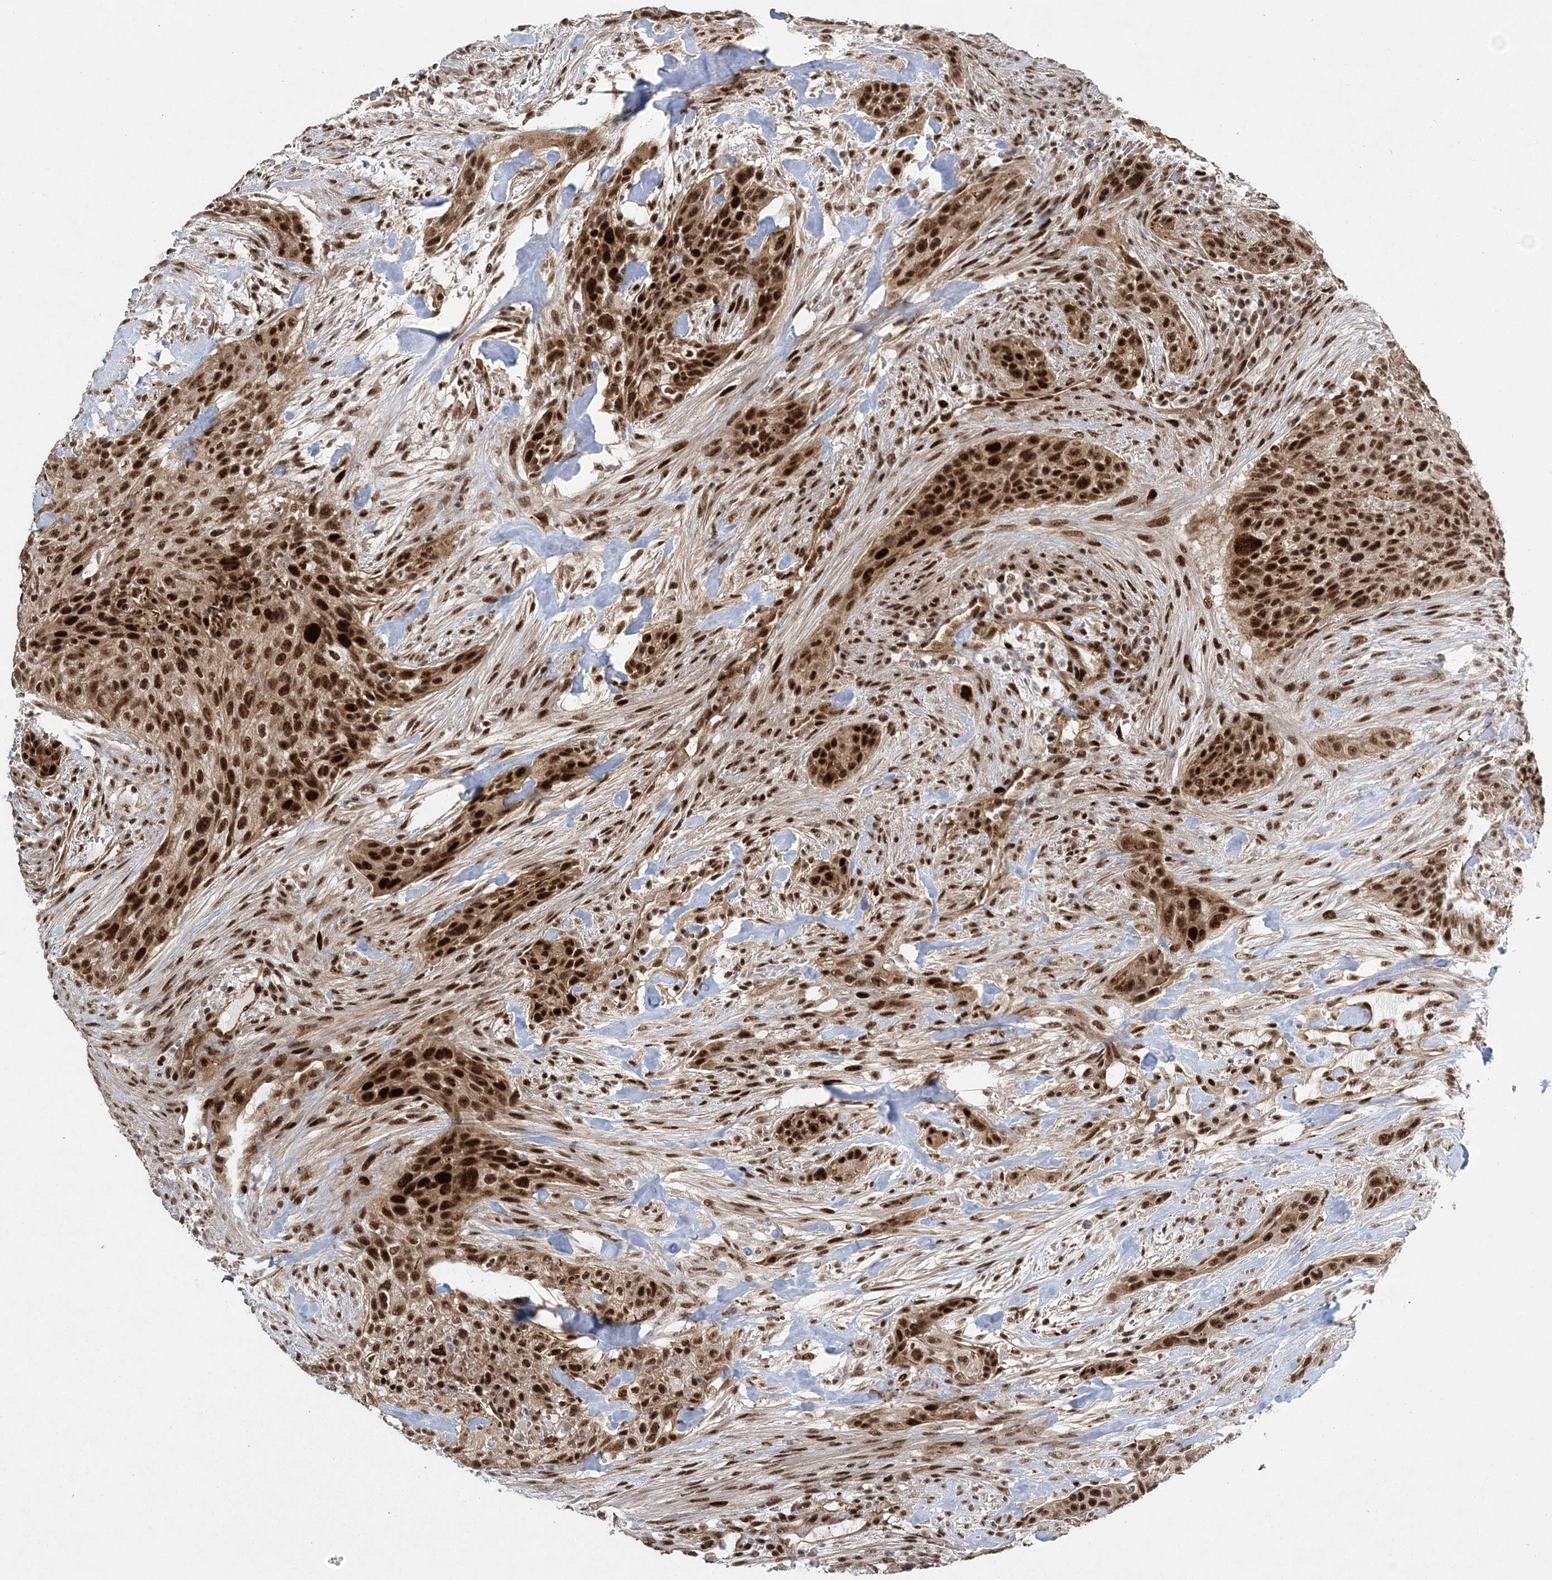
{"staining": {"intensity": "strong", "quantity": ">75%", "location": "nuclear"}, "tissue": "urothelial cancer", "cell_type": "Tumor cells", "image_type": "cancer", "snomed": [{"axis": "morphology", "description": "Urothelial carcinoma, High grade"}, {"axis": "topography", "description": "Urinary bladder"}], "caption": "Human high-grade urothelial carcinoma stained with a brown dye exhibits strong nuclear positive staining in approximately >75% of tumor cells.", "gene": "CWC22", "patient": {"sex": "male", "age": 35}}